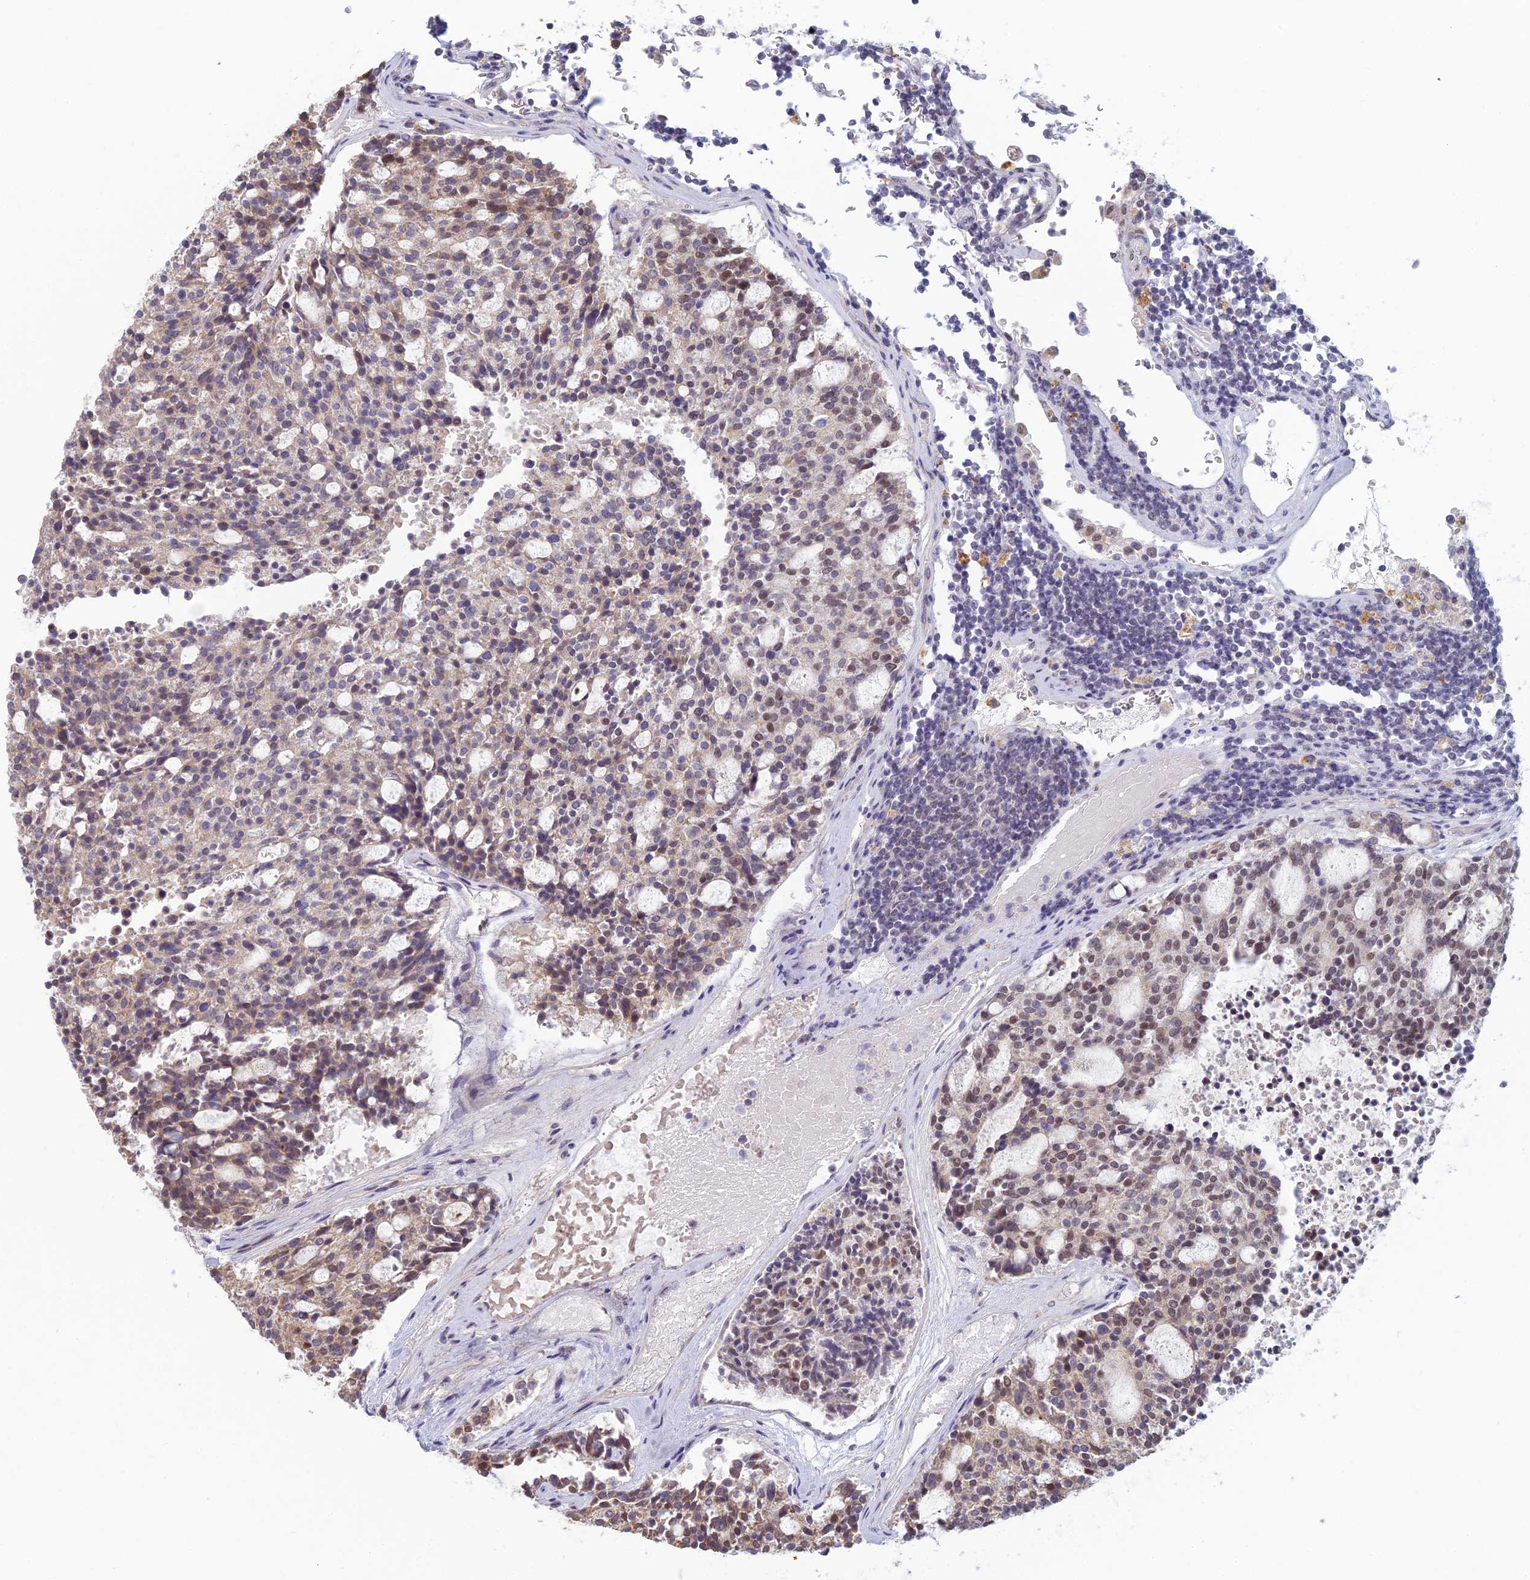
{"staining": {"intensity": "moderate", "quantity": "25%-75%", "location": "cytoplasmic/membranous,nuclear"}, "tissue": "carcinoid", "cell_type": "Tumor cells", "image_type": "cancer", "snomed": [{"axis": "morphology", "description": "Carcinoid, malignant, NOS"}, {"axis": "topography", "description": "Pancreas"}], "caption": "Immunohistochemistry (IHC) of human carcinoid demonstrates medium levels of moderate cytoplasmic/membranous and nuclear positivity in approximately 25%-75% of tumor cells. (Brightfield microscopy of DAB IHC at high magnification).", "gene": "RANBP3", "patient": {"sex": "female", "age": 54}}